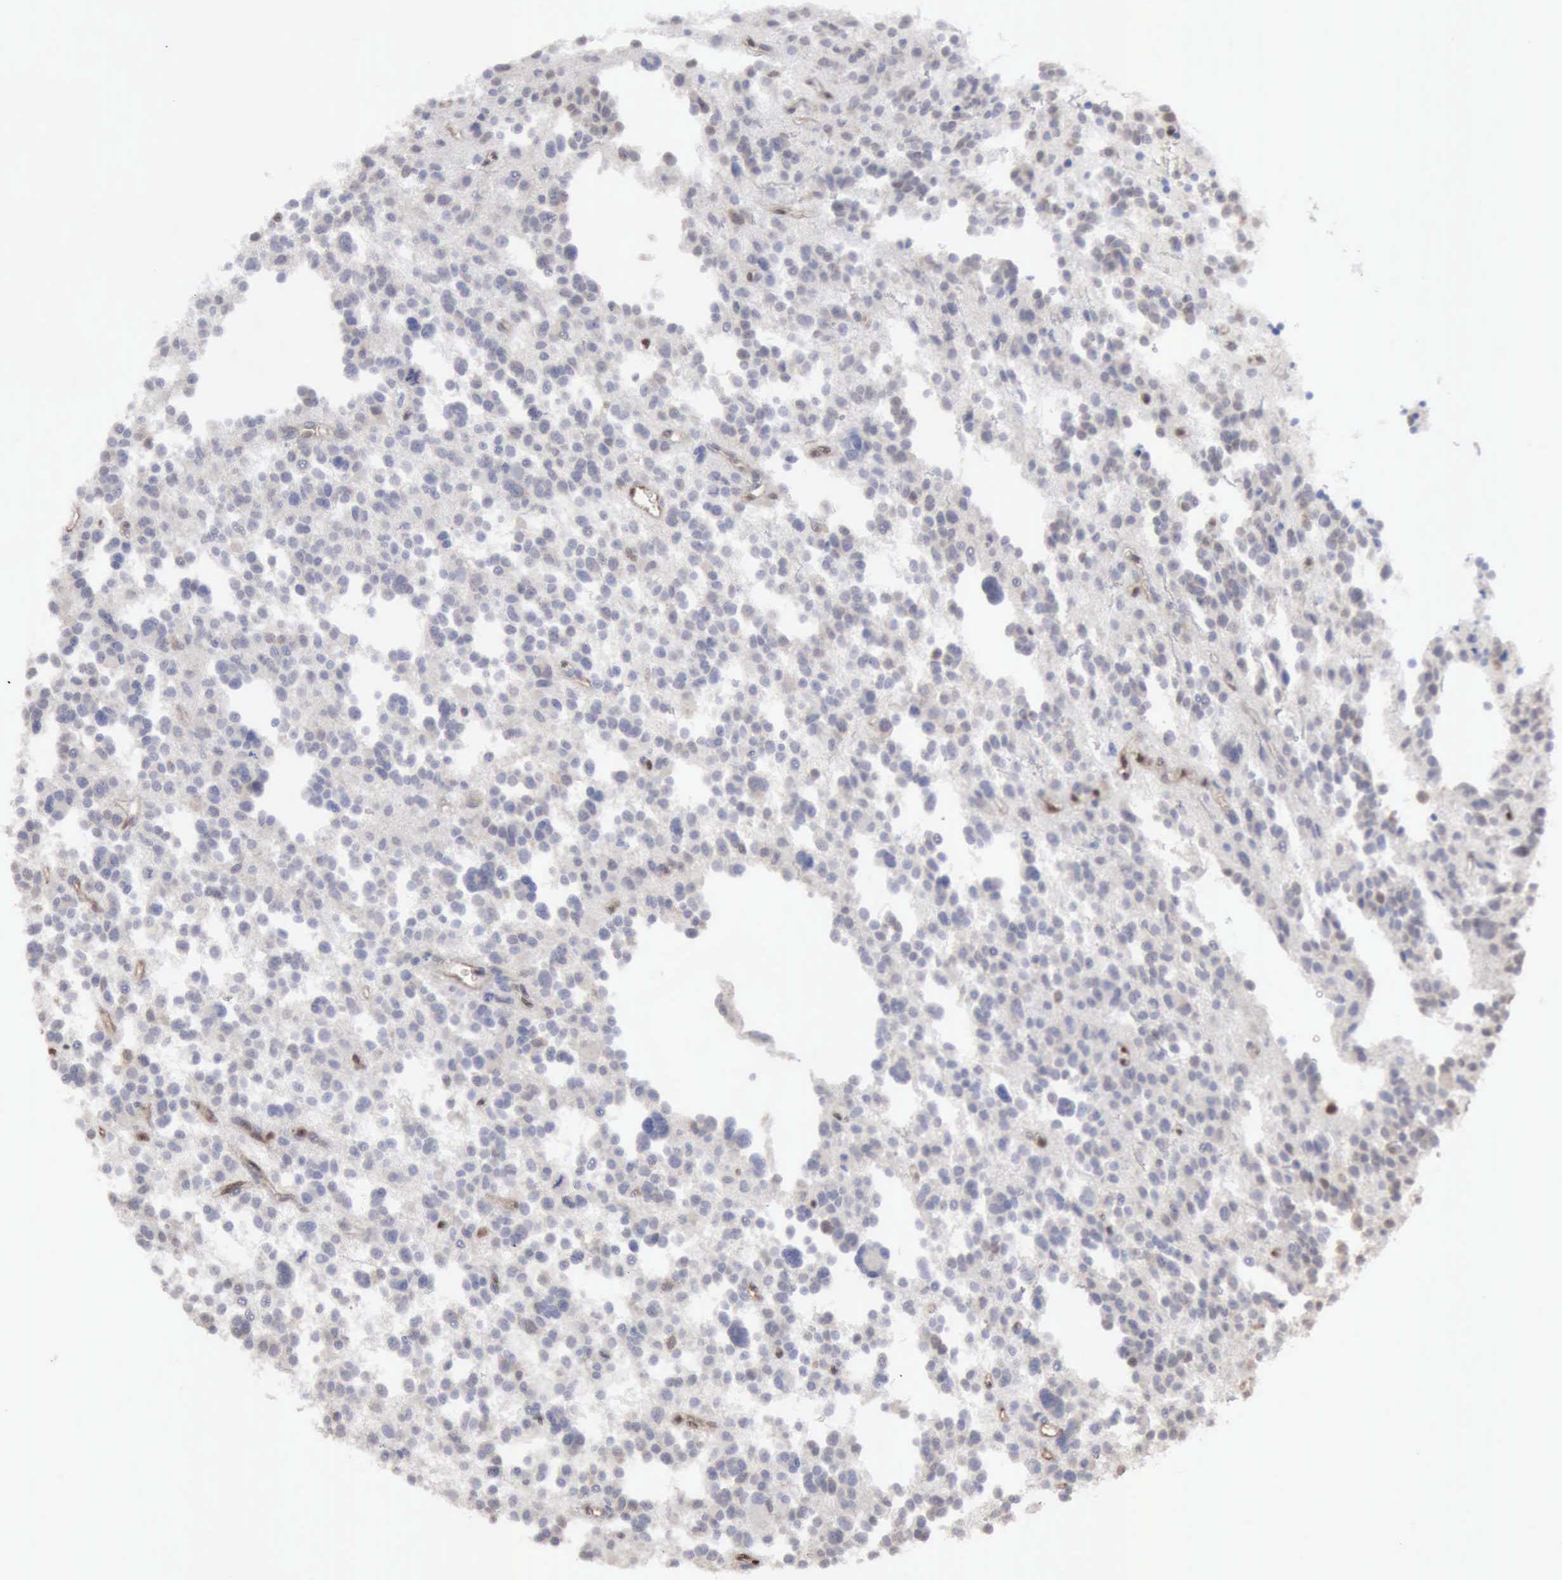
{"staining": {"intensity": "negative", "quantity": "none", "location": "none"}, "tissue": "glioma", "cell_type": "Tumor cells", "image_type": "cancer", "snomed": [{"axis": "morphology", "description": "Glioma, malignant, Low grade"}, {"axis": "topography", "description": "Brain"}], "caption": "IHC of human glioma exhibits no staining in tumor cells.", "gene": "STAT1", "patient": {"sex": "female", "age": 36}}